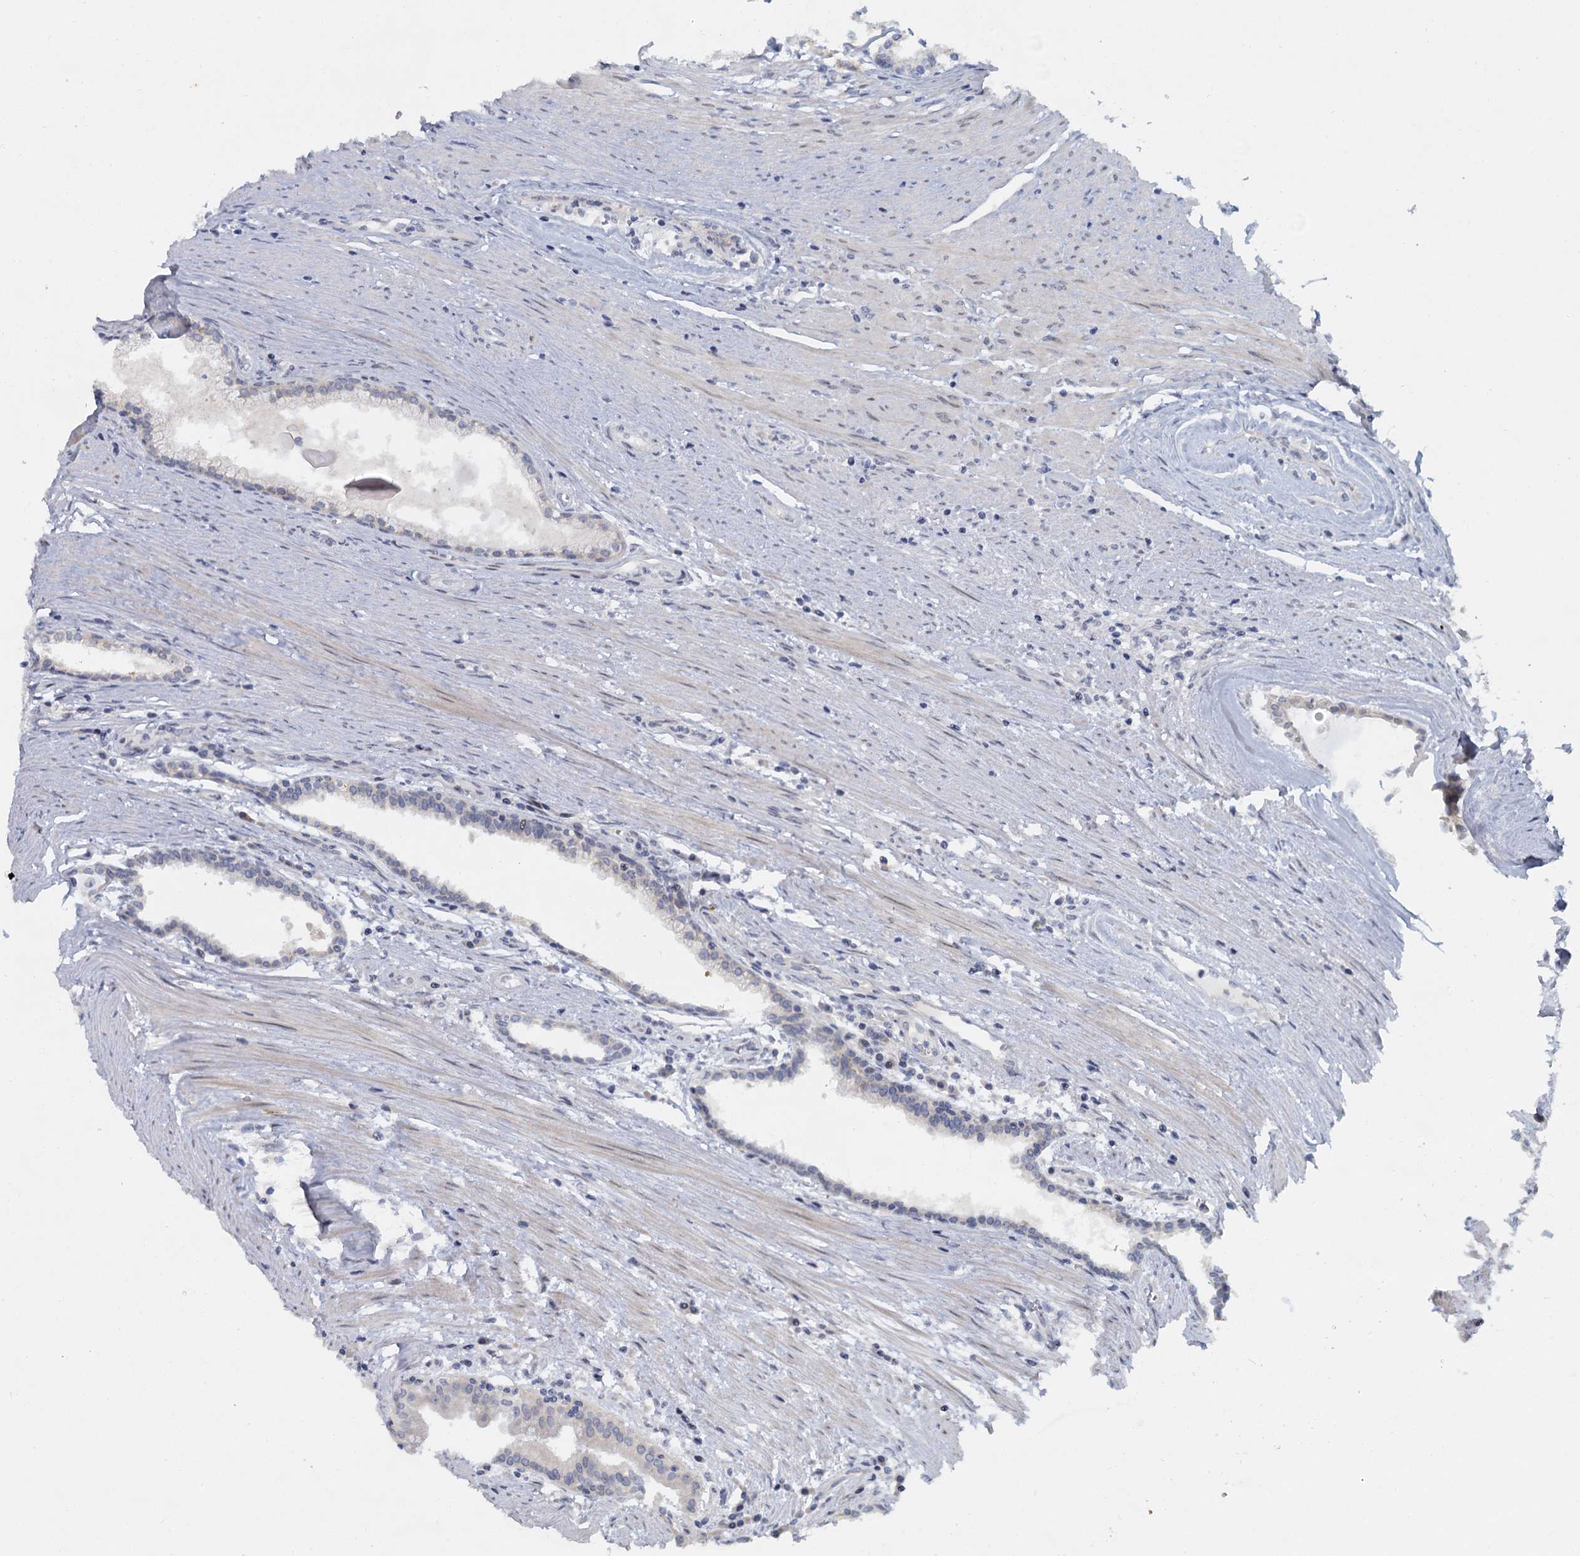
{"staining": {"intensity": "negative", "quantity": "none", "location": "none"}, "tissue": "prostate cancer", "cell_type": "Tumor cells", "image_type": "cancer", "snomed": [{"axis": "morphology", "description": "Adenocarcinoma, High grade"}, {"axis": "topography", "description": "Prostate"}], "caption": "Tumor cells show no significant positivity in adenocarcinoma (high-grade) (prostate).", "gene": "ACRBP", "patient": {"sex": "male", "age": 68}}